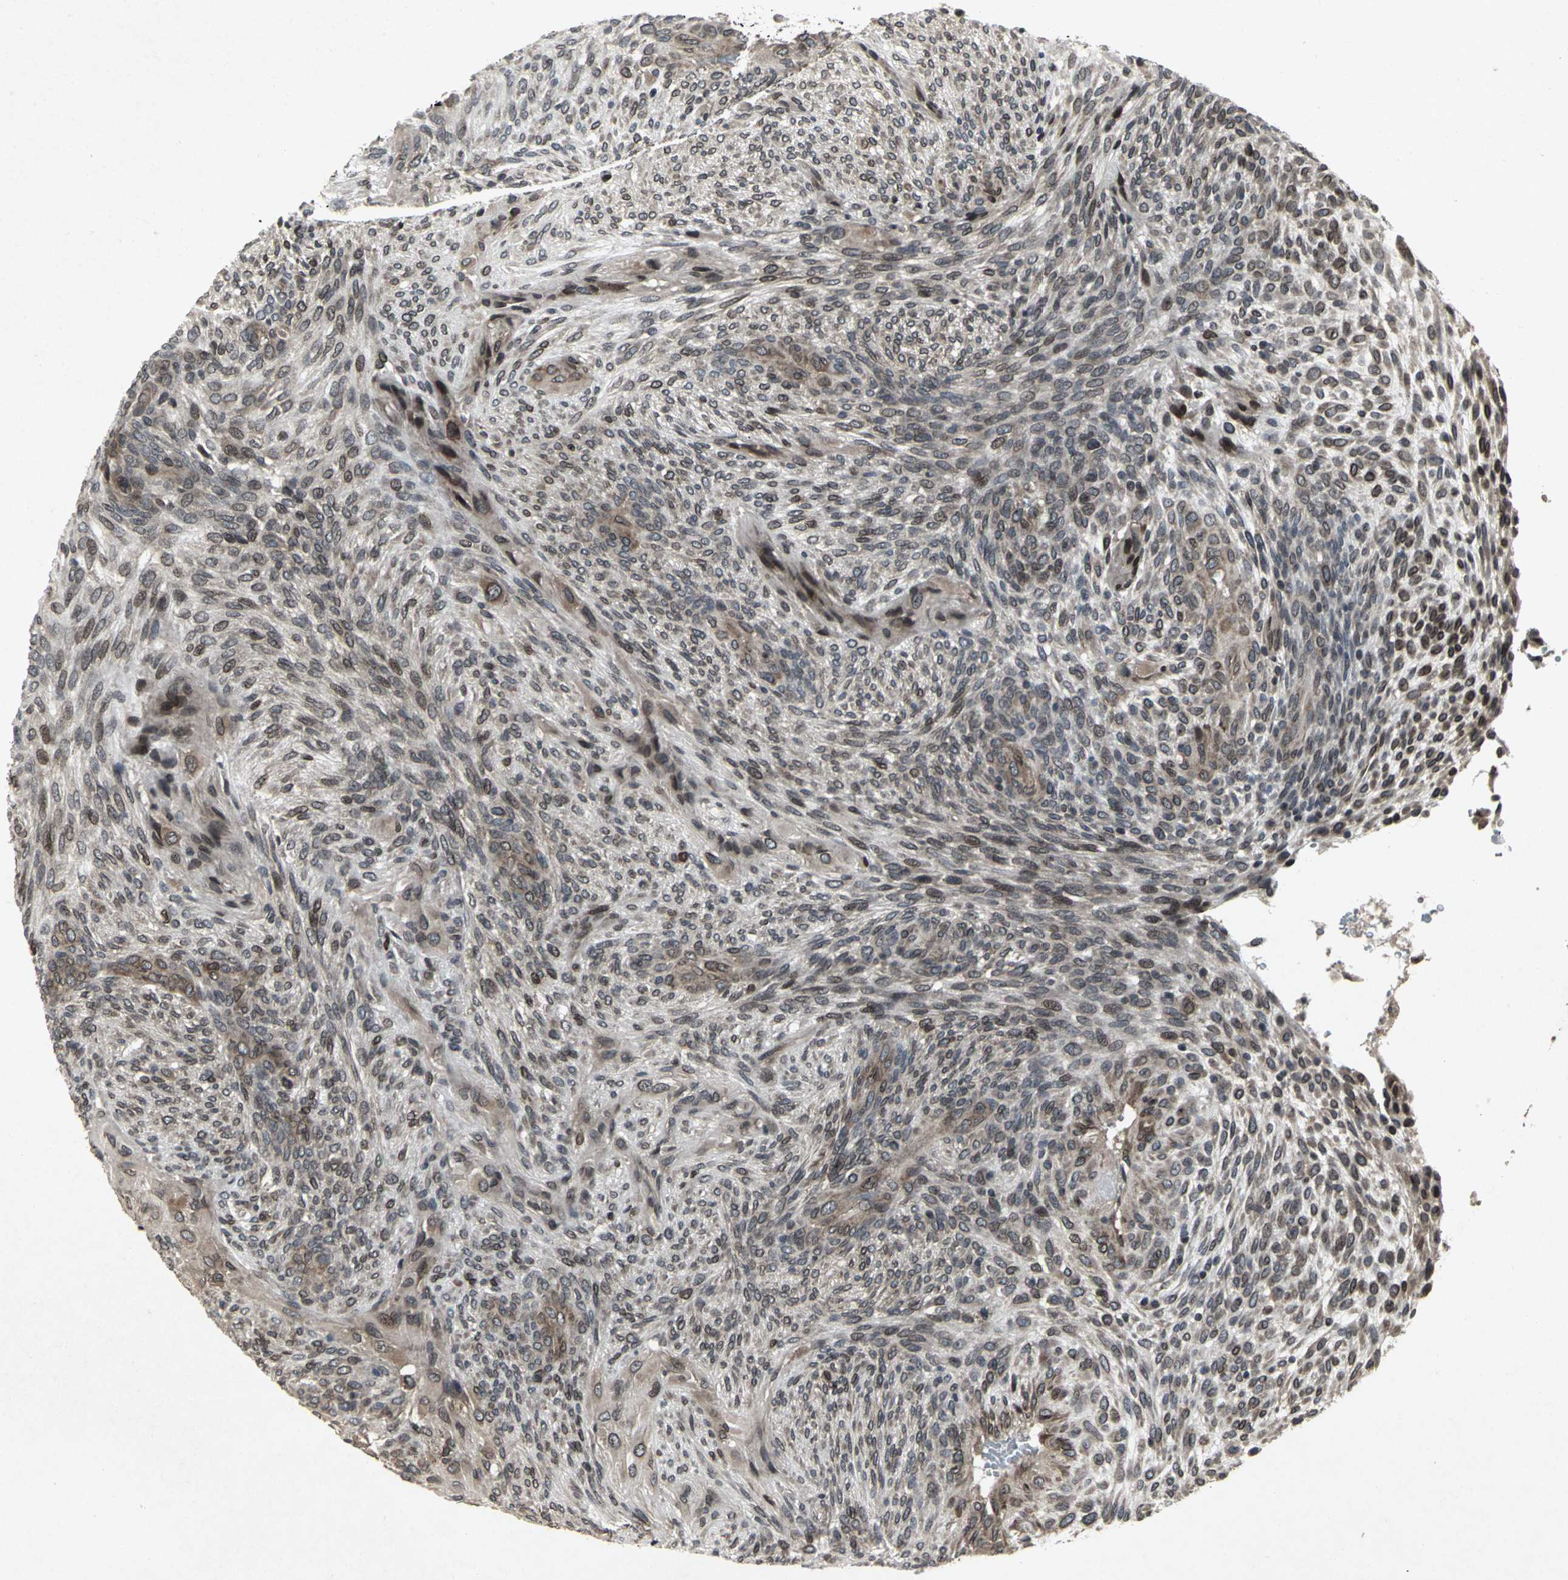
{"staining": {"intensity": "strong", "quantity": ">75%", "location": "cytoplasmic/membranous,nuclear"}, "tissue": "glioma", "cell_type": "Tumor cells", "image_type": "cancer", "snomed": [{"axis": "morphology", "description": "Glioma, malignant, High grade"}, {"axis": "topography", "description": "Cerebral cortex"}], "caption": "Protein expression analysis of high-grade glioma (malignant) displays strong cytoplasmic/membranous and nuclear positivity in approximately >75% of tumor cells.", "gene": "SH2B3", "patient": {"sex": "female", "age": 55}}